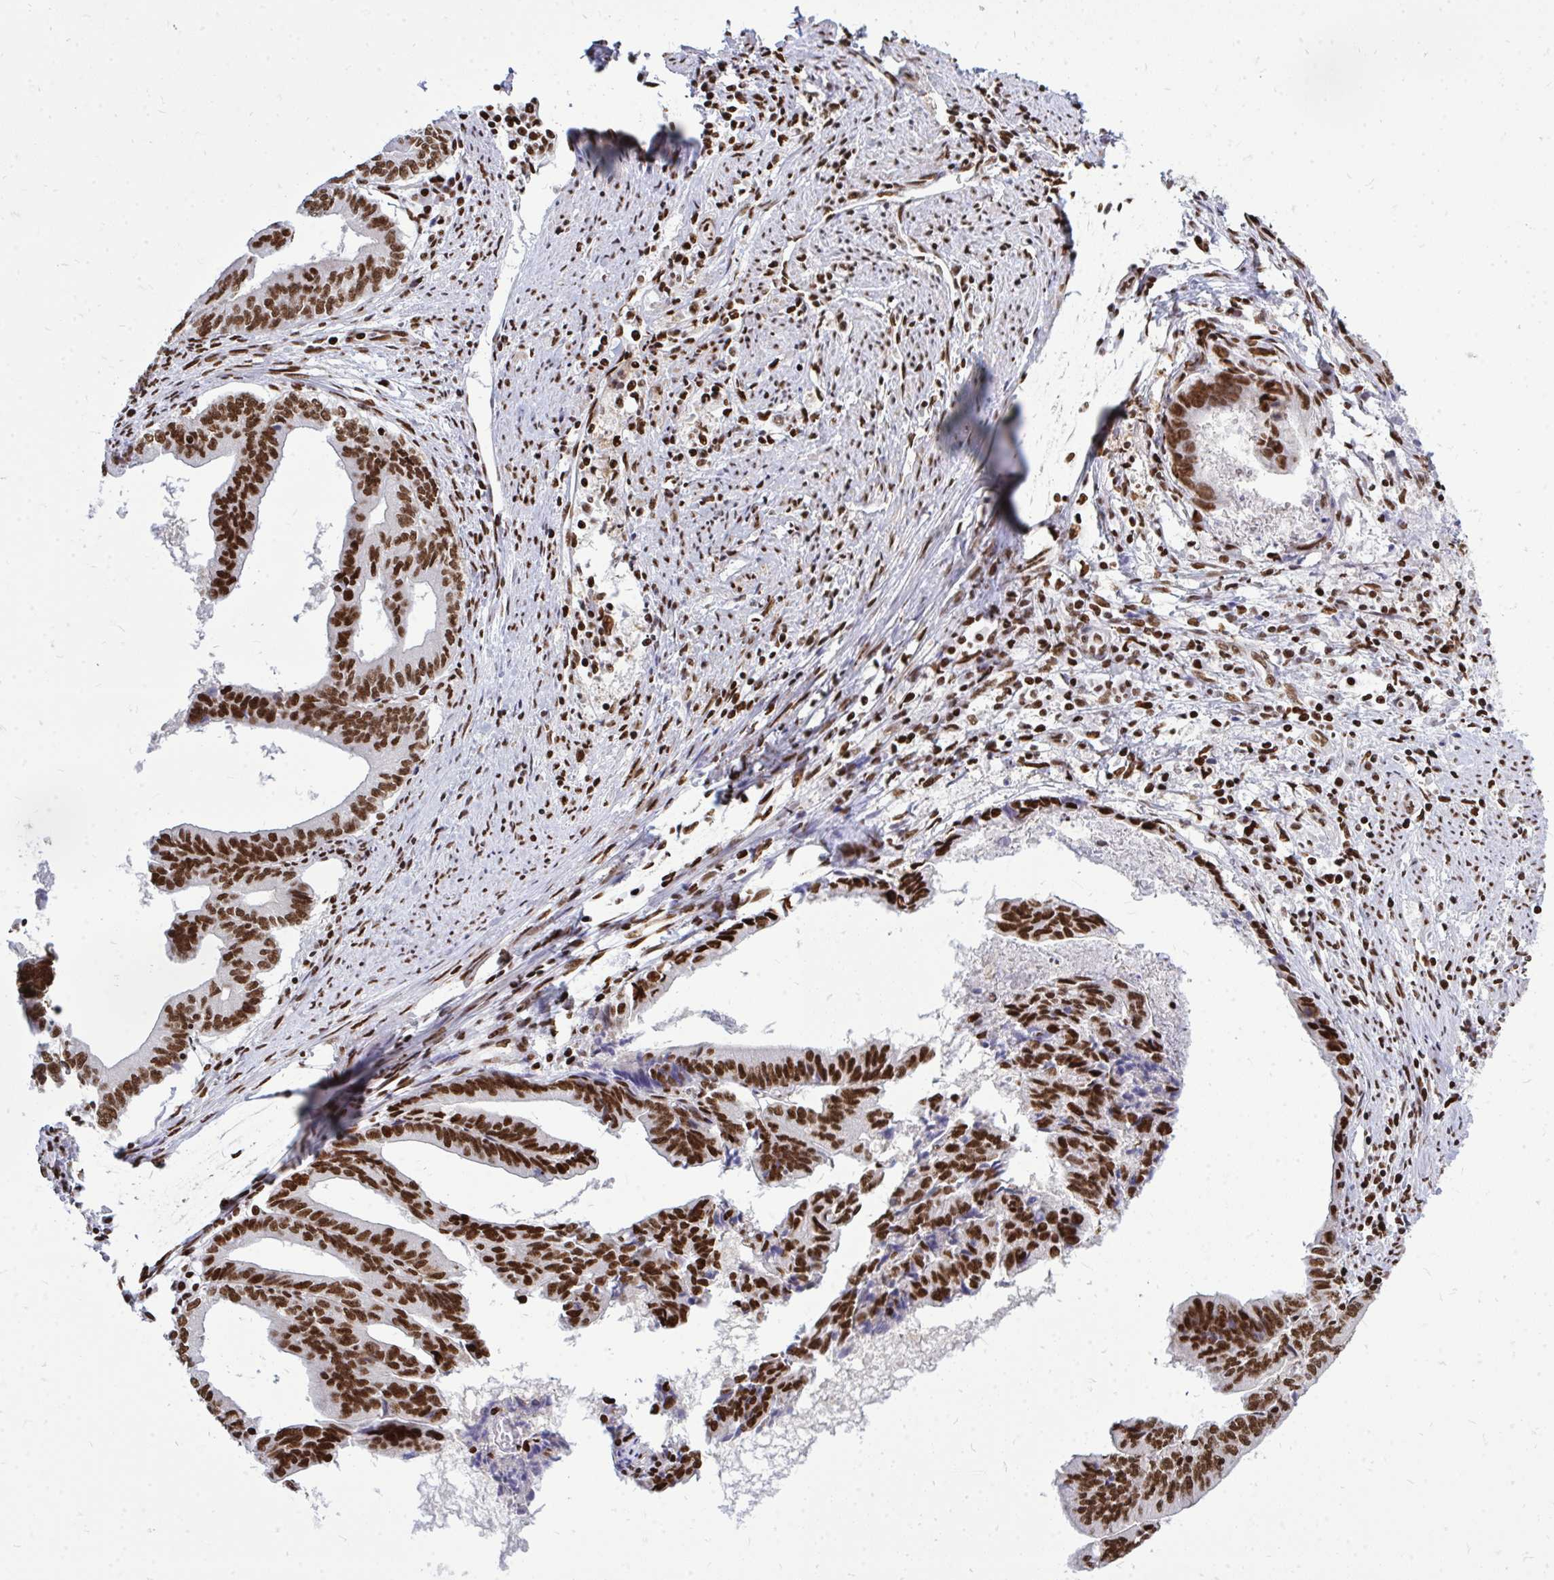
{"staining": {"intensity": "strong", "quantity": ">75%", "location": "nuclear"}, "tissue": "endometrial cancer", "cell_type": "Tumor cells", "image_type": "cancer", "snomed": [{"axis": "morphology", "description": "Adenocarcinoma, NOS"}, {"axis": "topography", "description": "Endometrium"}], "caption": "Endometrial adenocarcinoma stained with a protein marker demonstrates strong staining in tumor cells.", "gene": "TBL1Y", "patient": {"sex": "female", "age": 65}}